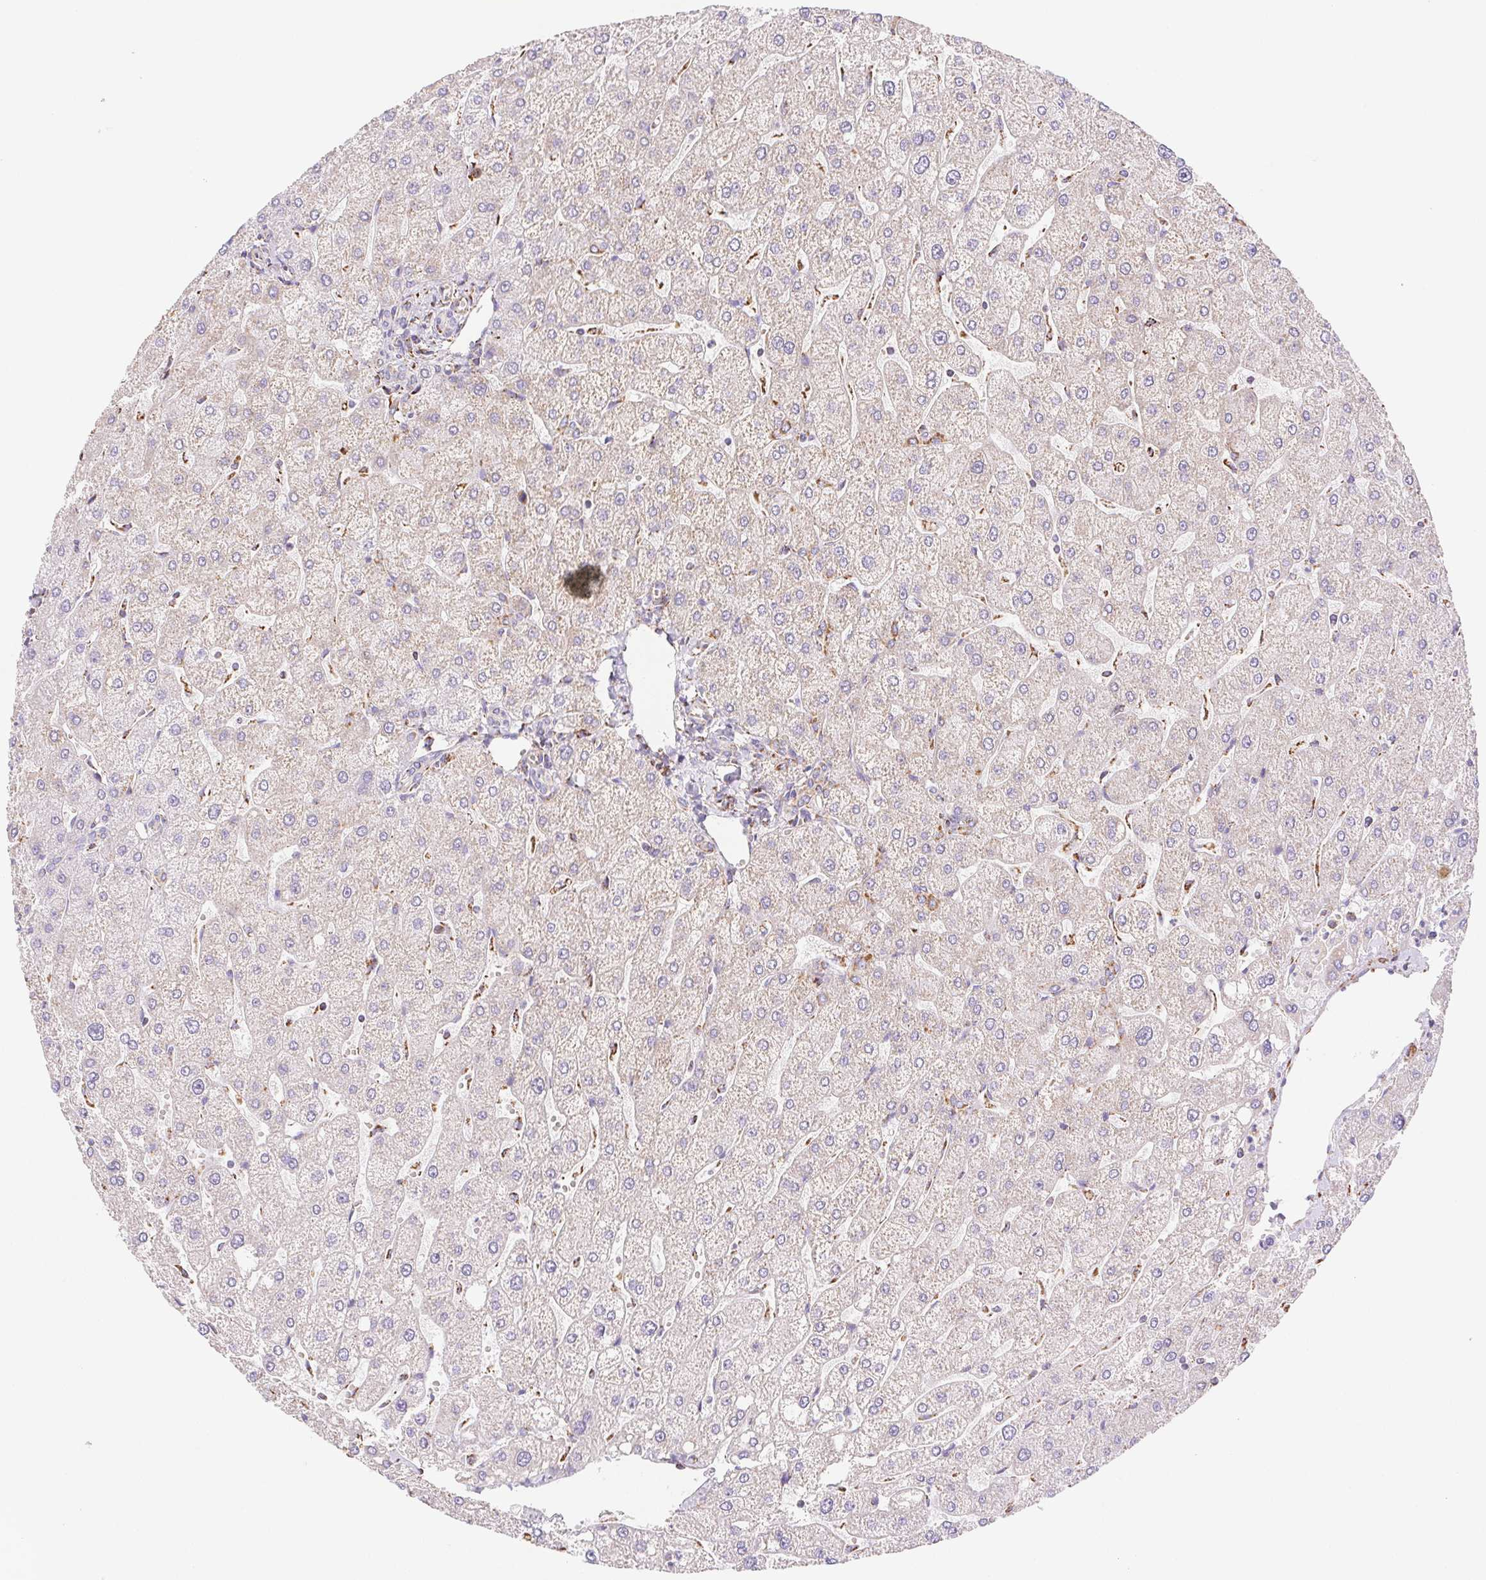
{"staining": {"intensity": "negative", "quantity": "none", "location": "none"}, "tissue": "liver", "cell_type": "Cholangiocytes", "image_type": "normal", "snomed": [{"axis": "morphology", "description": "Normal tissue, NOS"}, {"axis": "topography", "description": "Liver"}], "caption": "Human liver stained for a protein using immunohistochemistry (IHC) demonstrates no staining in cholangiocytes.", "gene": "NIPSNAP2", "patient": {"sex": "male", "age": 67}}